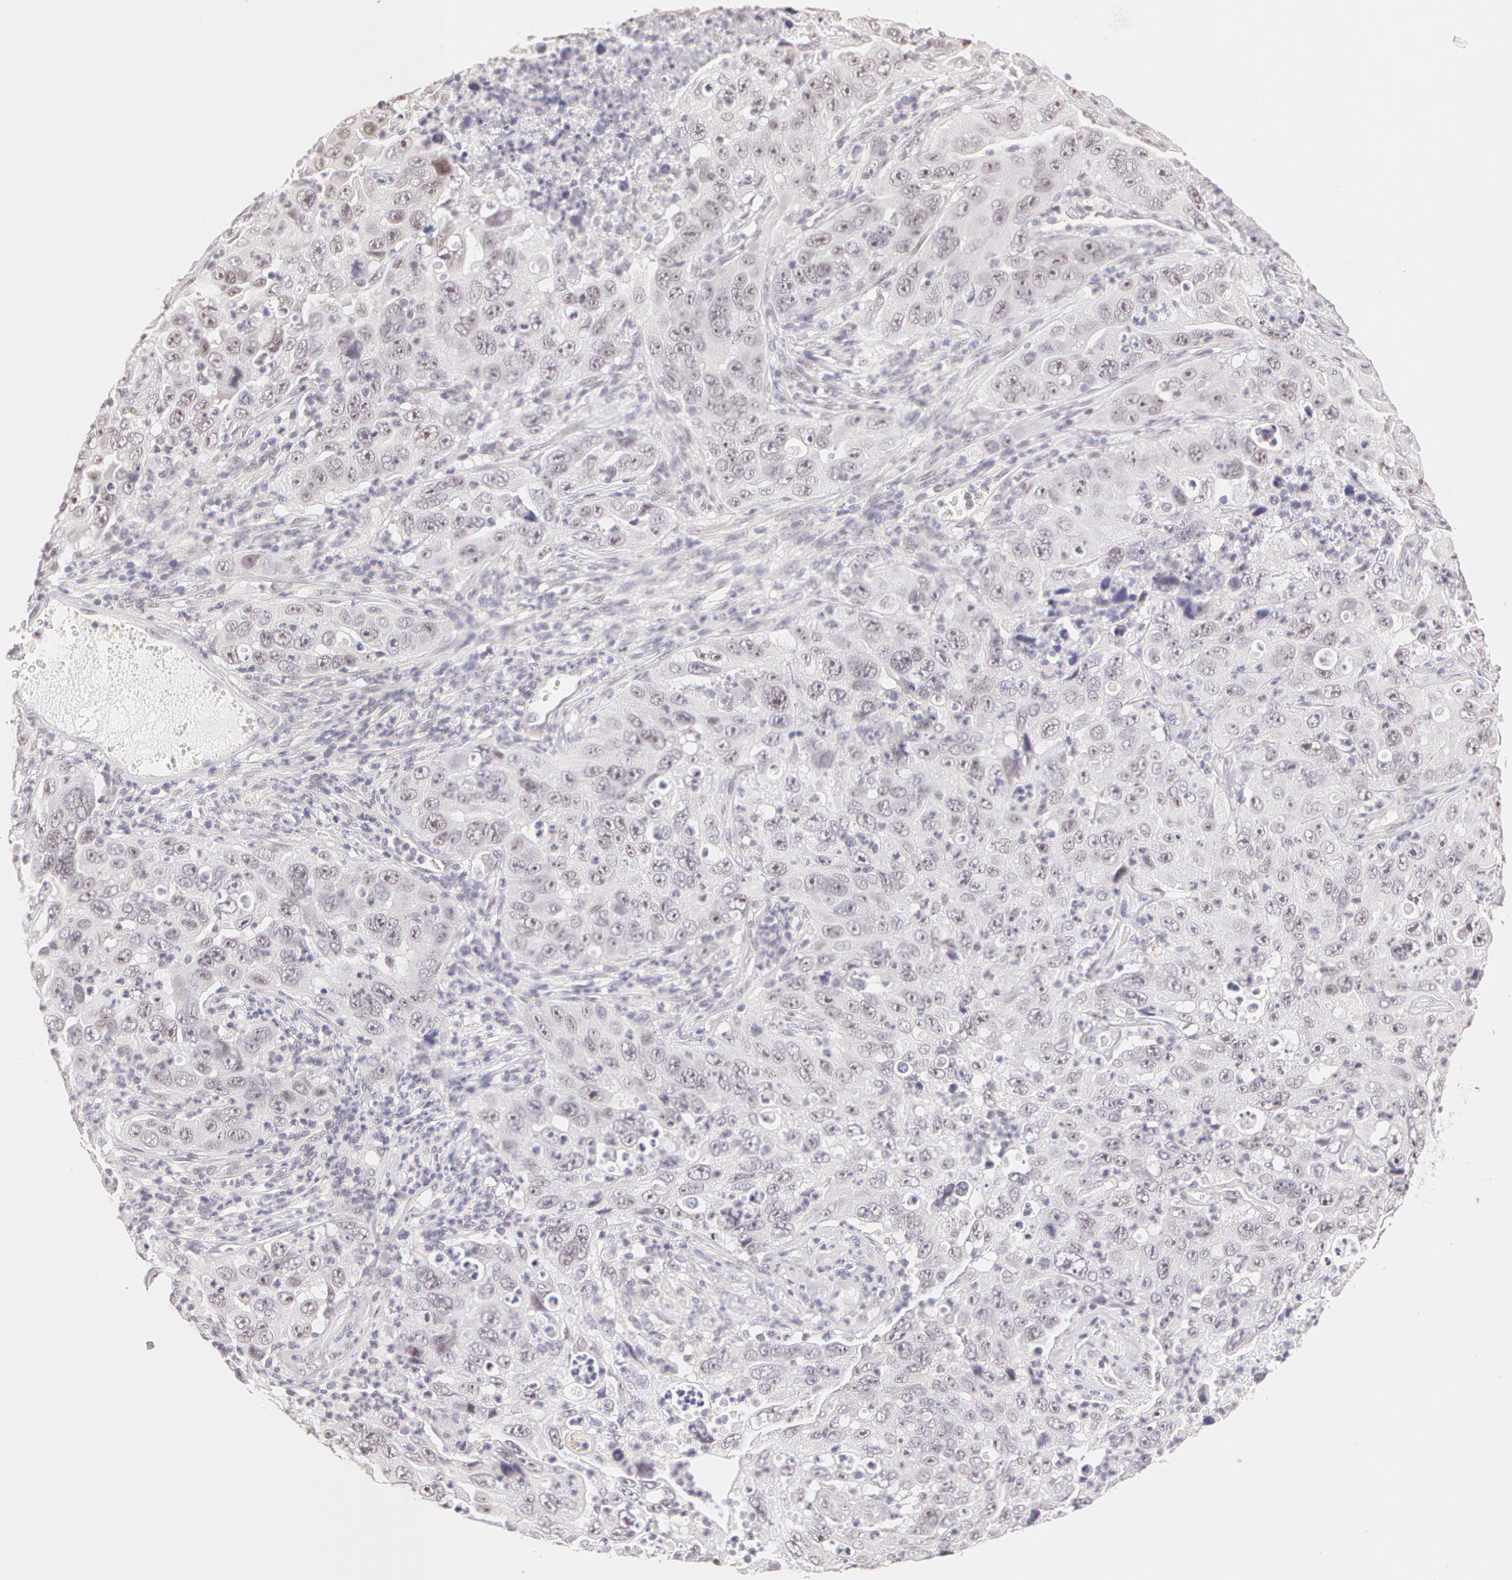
{"staining": {"intensity": "negative", "quantity": "none", "location": "none"}, "tissue": "lung cancer", "cell_type": "Tumor cells", "image_type": "cancer", "snomed": [{"axis": "morphology", "description": "Squamous cell carcinoma, NOS"}, {"axis": "topography", "description": "Lung"}], "caption": "This is an IHC photomicrograph of human lung cancer. There is no positivity in tumor cells.", "gene": "ZNF597", "patient": {"sex": "male", "age": 64}}